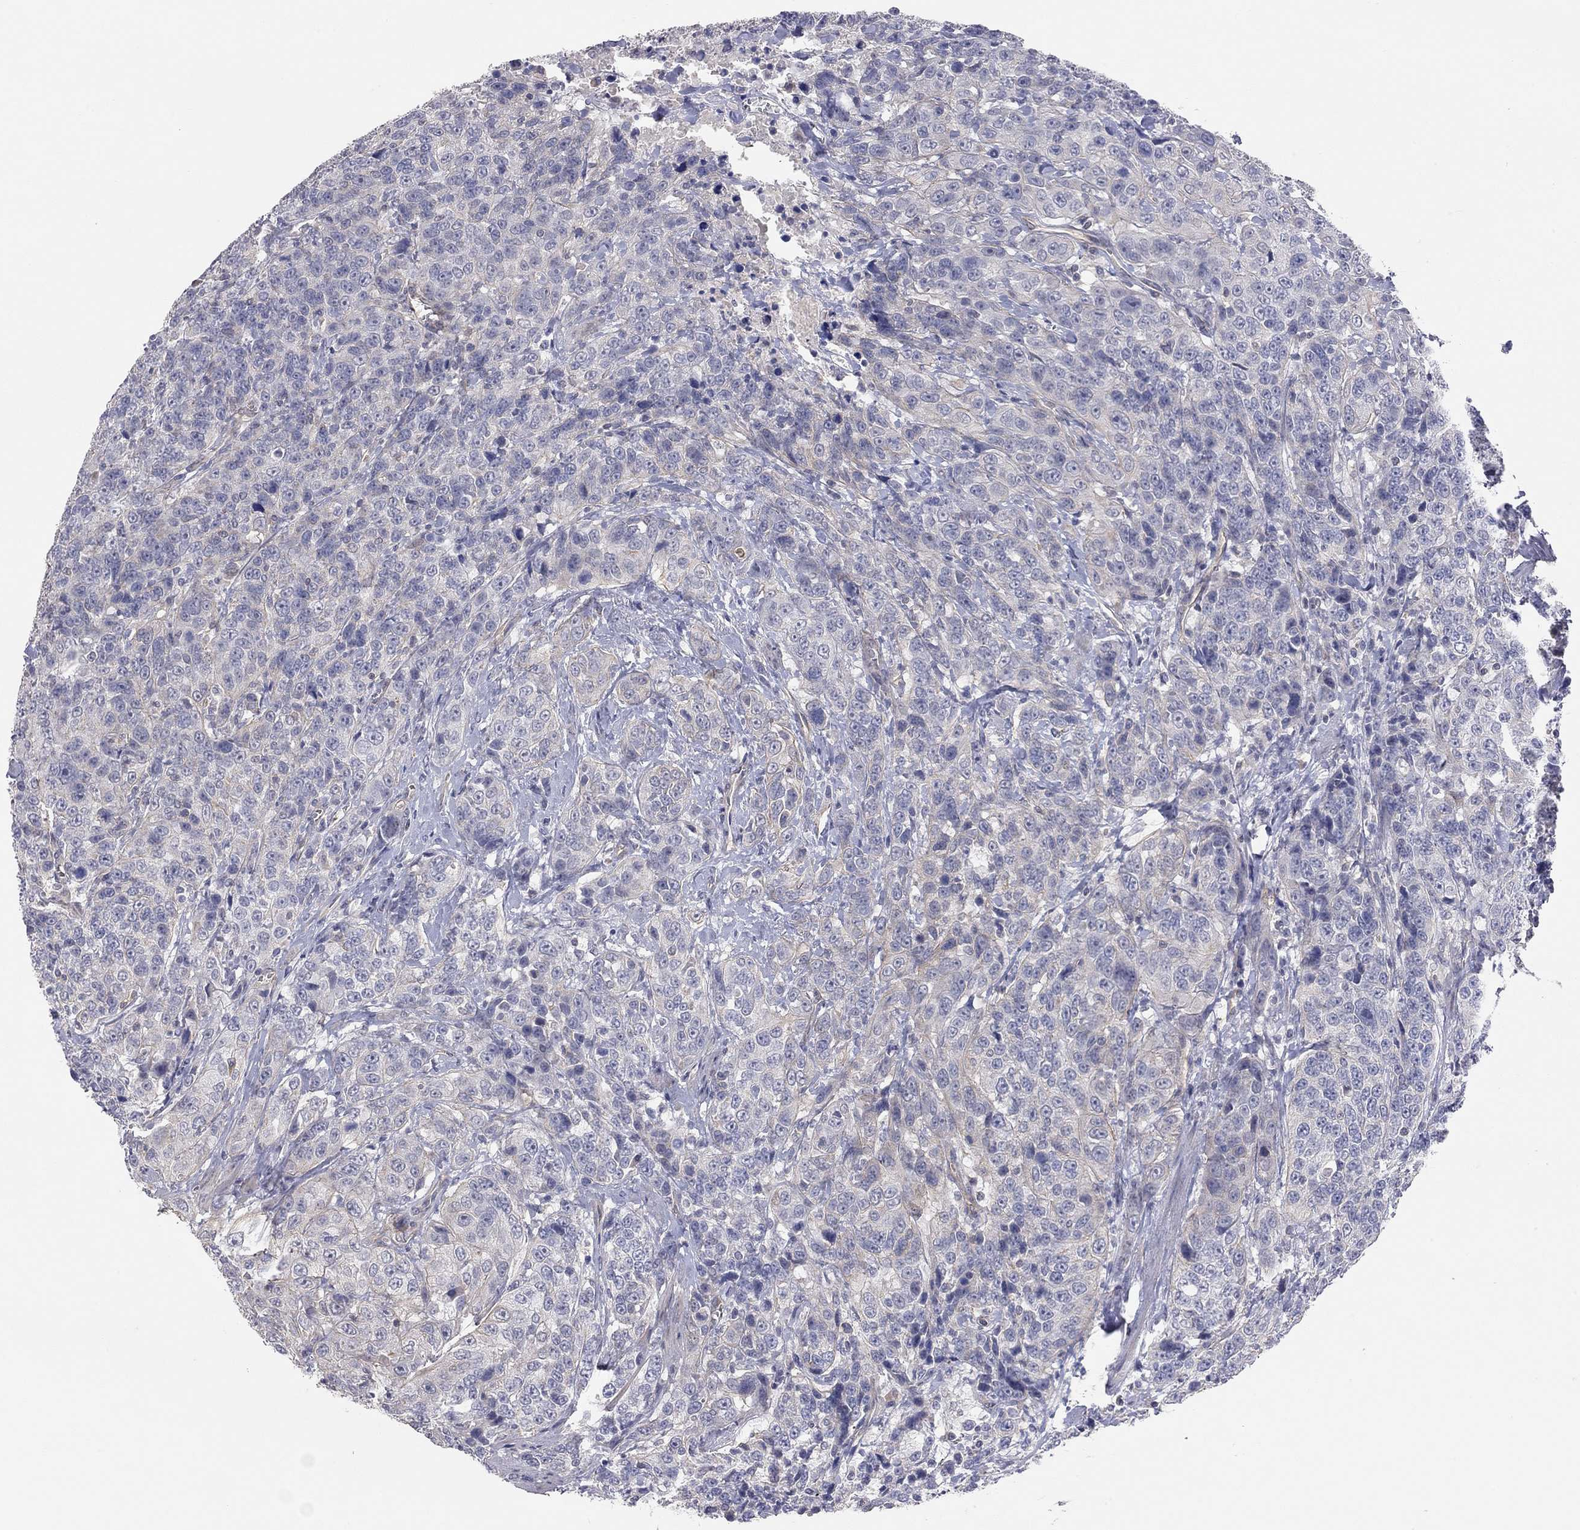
{"staining": {"intensity": "weak", "quantity": "<25%", "location": "cytoplasmic/membranous"}, "tissue": "urothelial cancer", "cell_type": "Tumor cells", "image_type": "cancer", "snomed": [{"axis": "morphology", "description": "Urothelial carcinoma, NOS"}, {"axis": "morphology", "description": "Urothelial carcinoma, High grade"}, {"axis": "topography", "description": "Urinary bladder"}], "caption": "DAB immunohistochemical staining of transitional cell carcinoma displays no significant expression in tumor cells.", "gene": "KCNB1", "patient": {"sex": "female", "age": 73}}